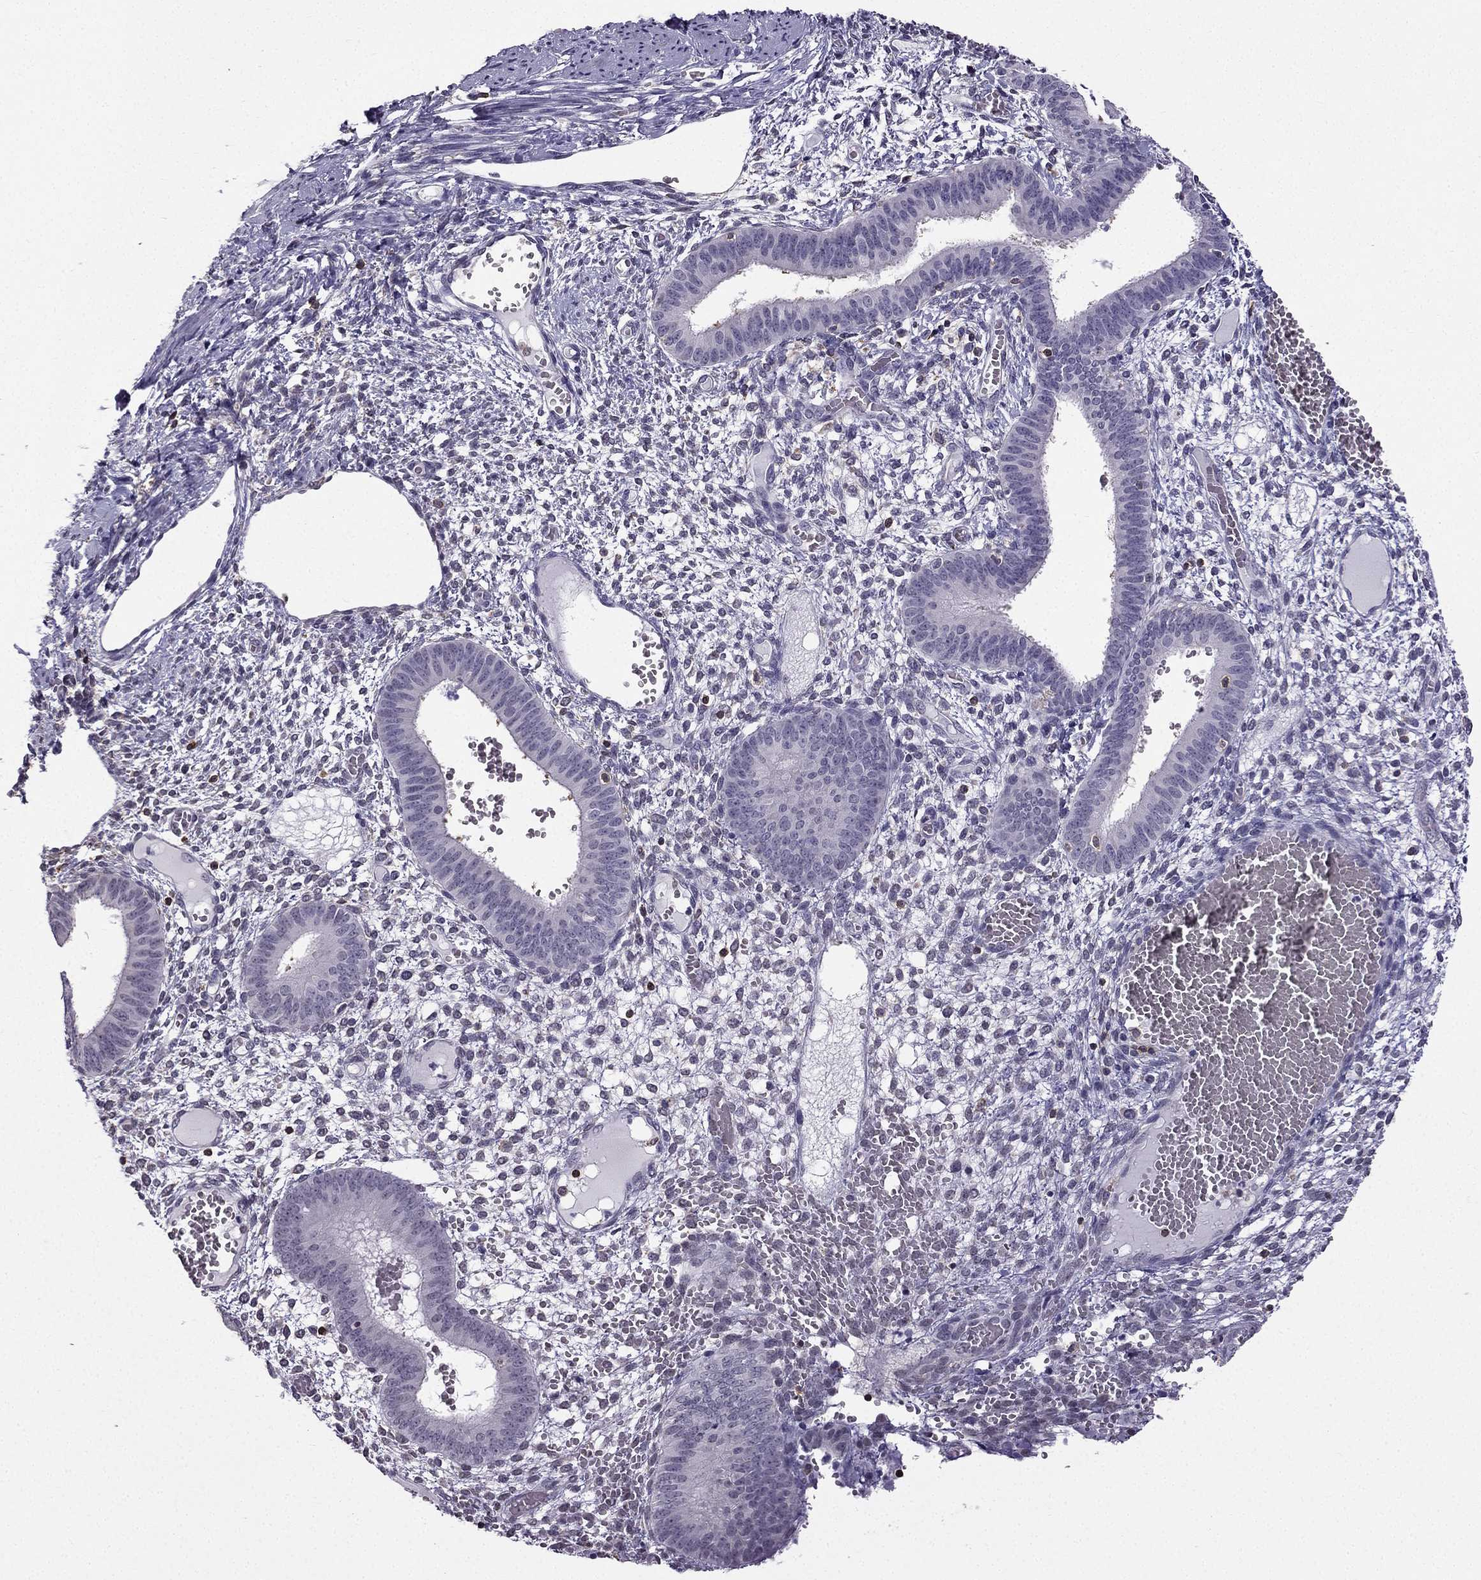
{"staining": {"intensity": "negative", "quantity": "none", "location": "none"}, "tissue": "endometrium", "cell_type": "Cells in endometrial stroma", "image_type": "normal", "snomed": [{"axis": "morphology", "description": "Normal tissue, NOS"}, {"axis": "topography", "description": "Endometrium"}], "caption": "Protein analysis of unremarkable endometrium demonstrates no significant positivity in cells in endometrial stroma. Nuclei are stained in blue.", "gene": "CCK", "patient": {"sex": "female", "age": 42}}